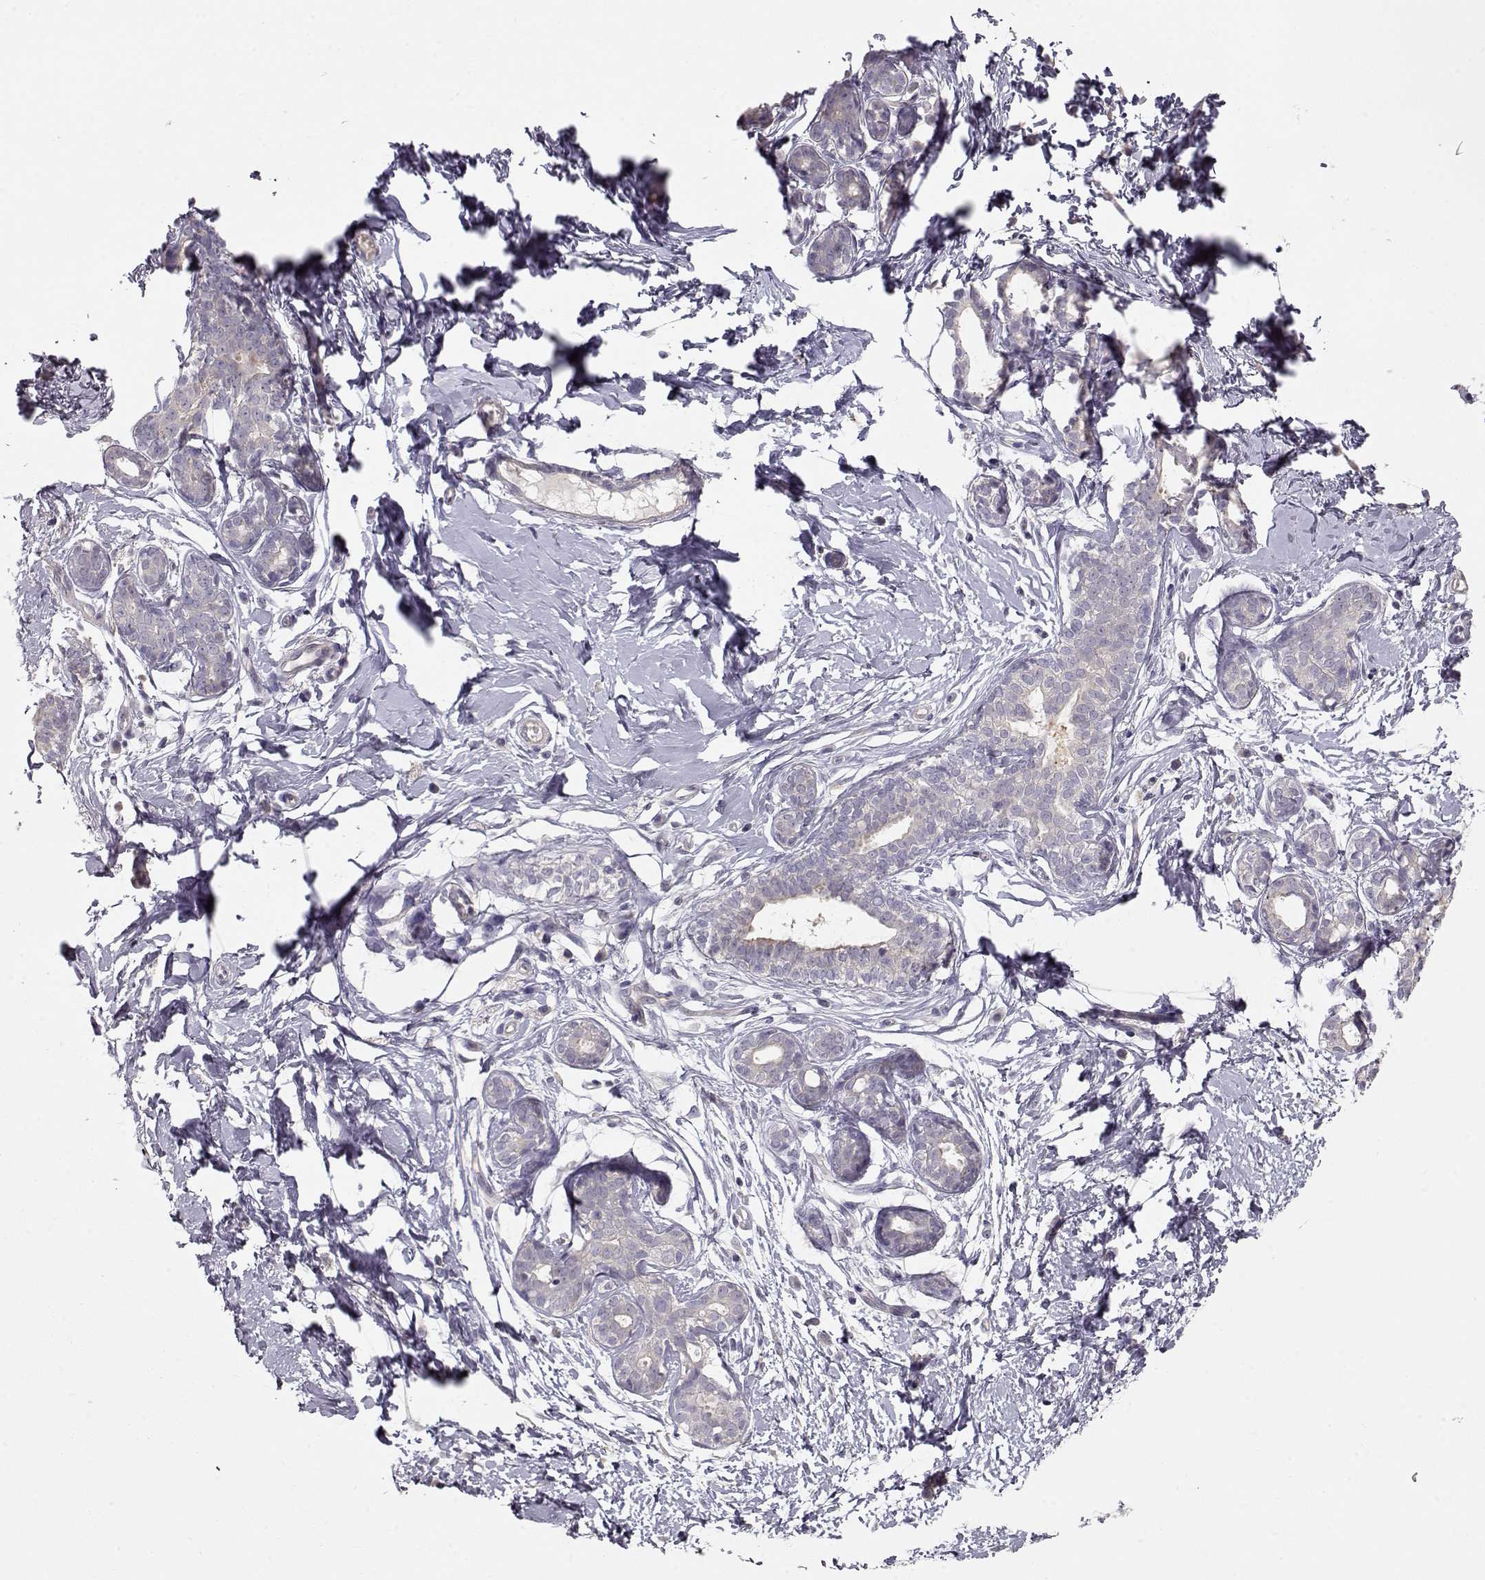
{"staining": {"intensity": "negative", "quantity": "none", "location": "none"}, "tissue": "breast", "cell_type": "Adipocytes", "image_type": "normal", "snomed": [{"axis": "morphology", "description": "Normal tissue, NOS"}, {"axis": "topography", "description": "Breast"}], "caption": "Histopathology image shows no protein expression in adipocytes of normal breast.", "gene": "ARHGAP8", "patient": {"sex": "female", "age": 37}}